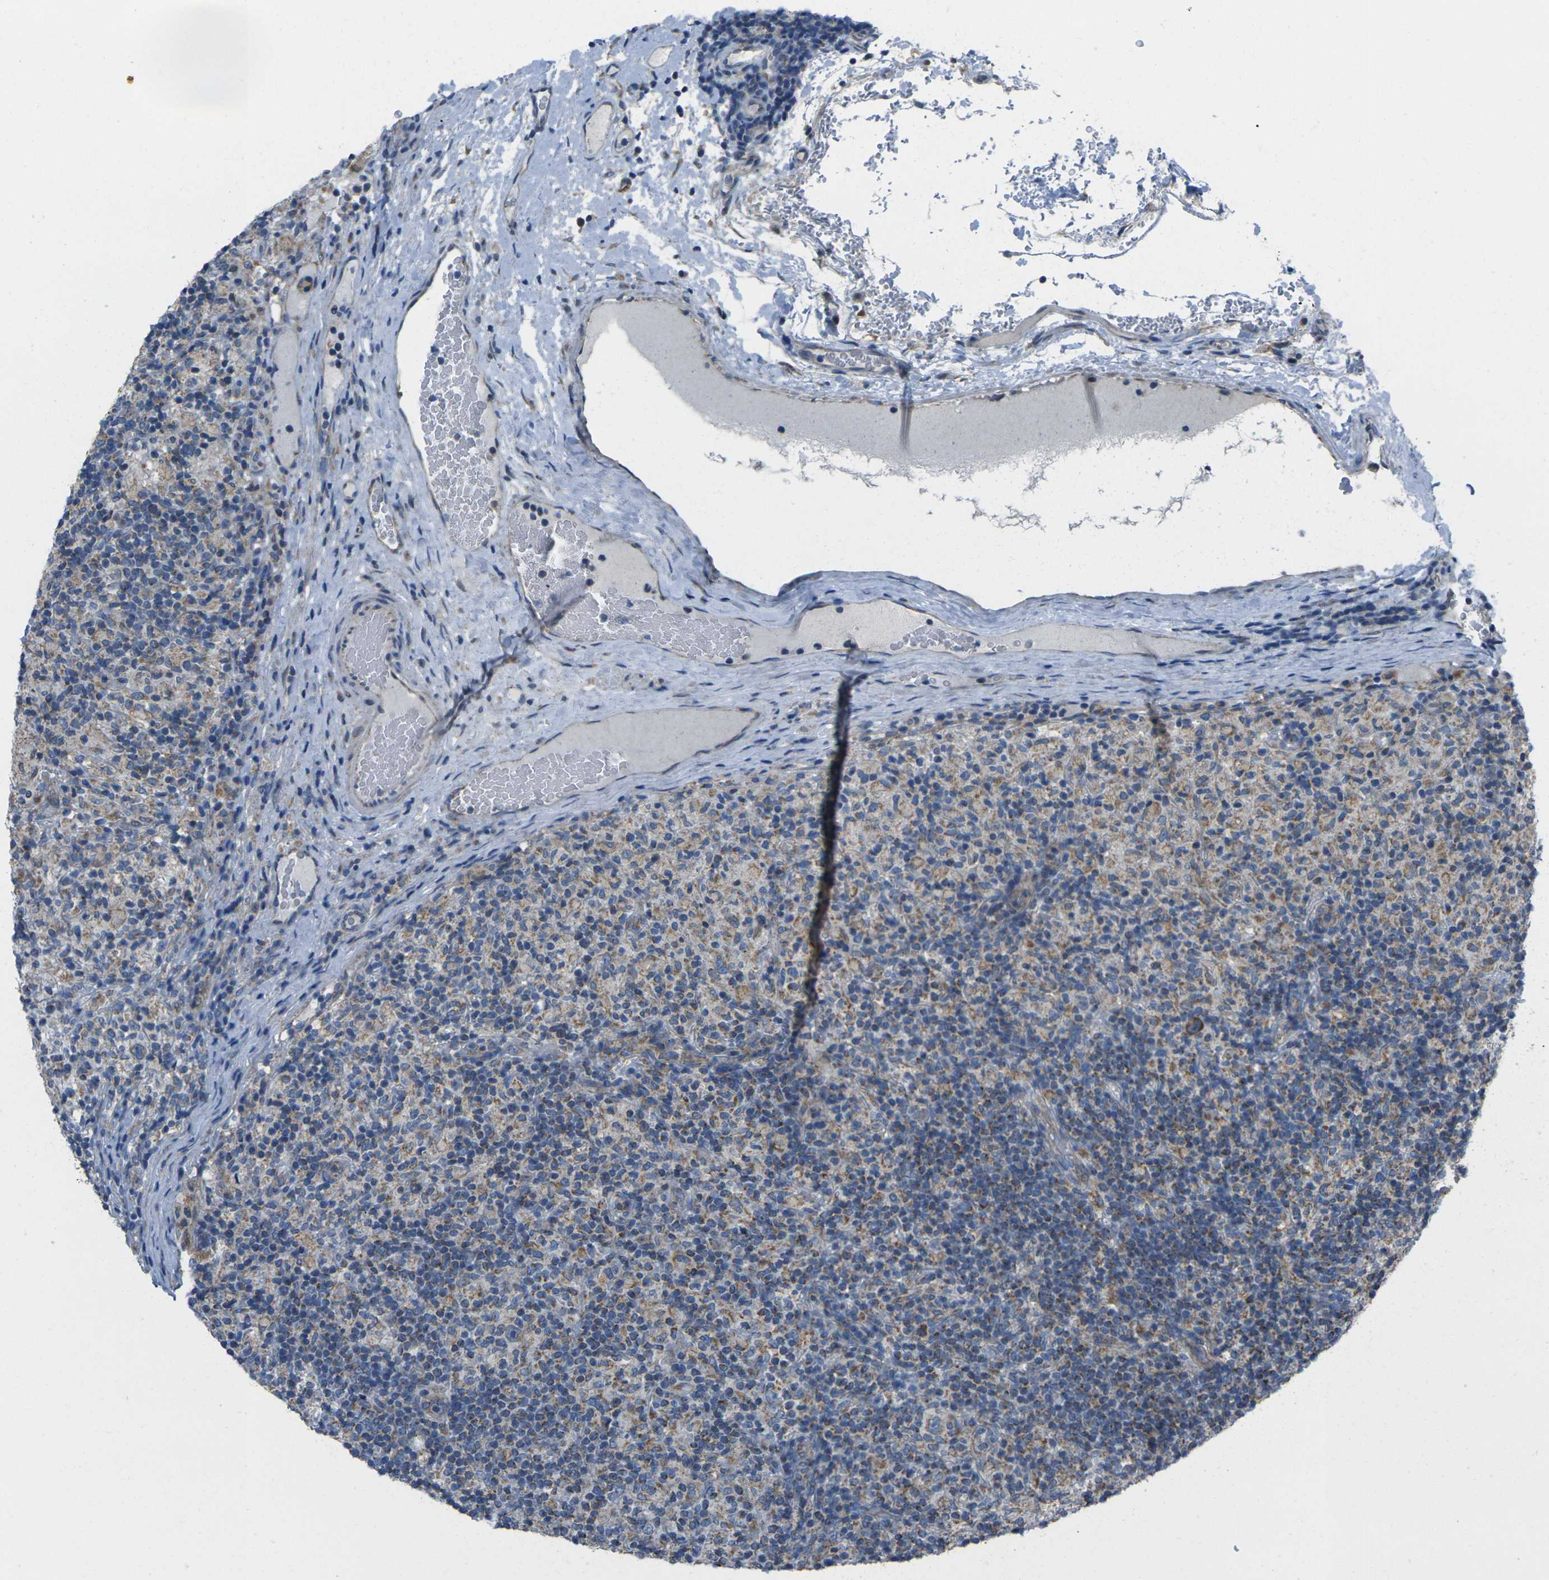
{"staining": {"intensity": "moderate", "quantity": "<25%", "location": "cytoplasmic/membranous"}, "tissue": "lymphoma", "cell_type": "Tumor cells", "image_type": "cancer", "snomed": [{"axis": "morphology", "description": "Hodgkin's disease, NOS"}, {"axis": "topography", "description": "Lymph node"}], "caption": "Lymphoma was stained to show a protein in brown. There is low levels of moderate cytoplasmic/membranous expression in about <25% of tumor cells. (Stains: DAB (3,3'-diaminobenzidine) in brown, nuclei in blue, Microscopy: brightfield microscopy at high magnification).", "gene": "TMEM120B", "patient": {"sex": "male", "age": 70}}